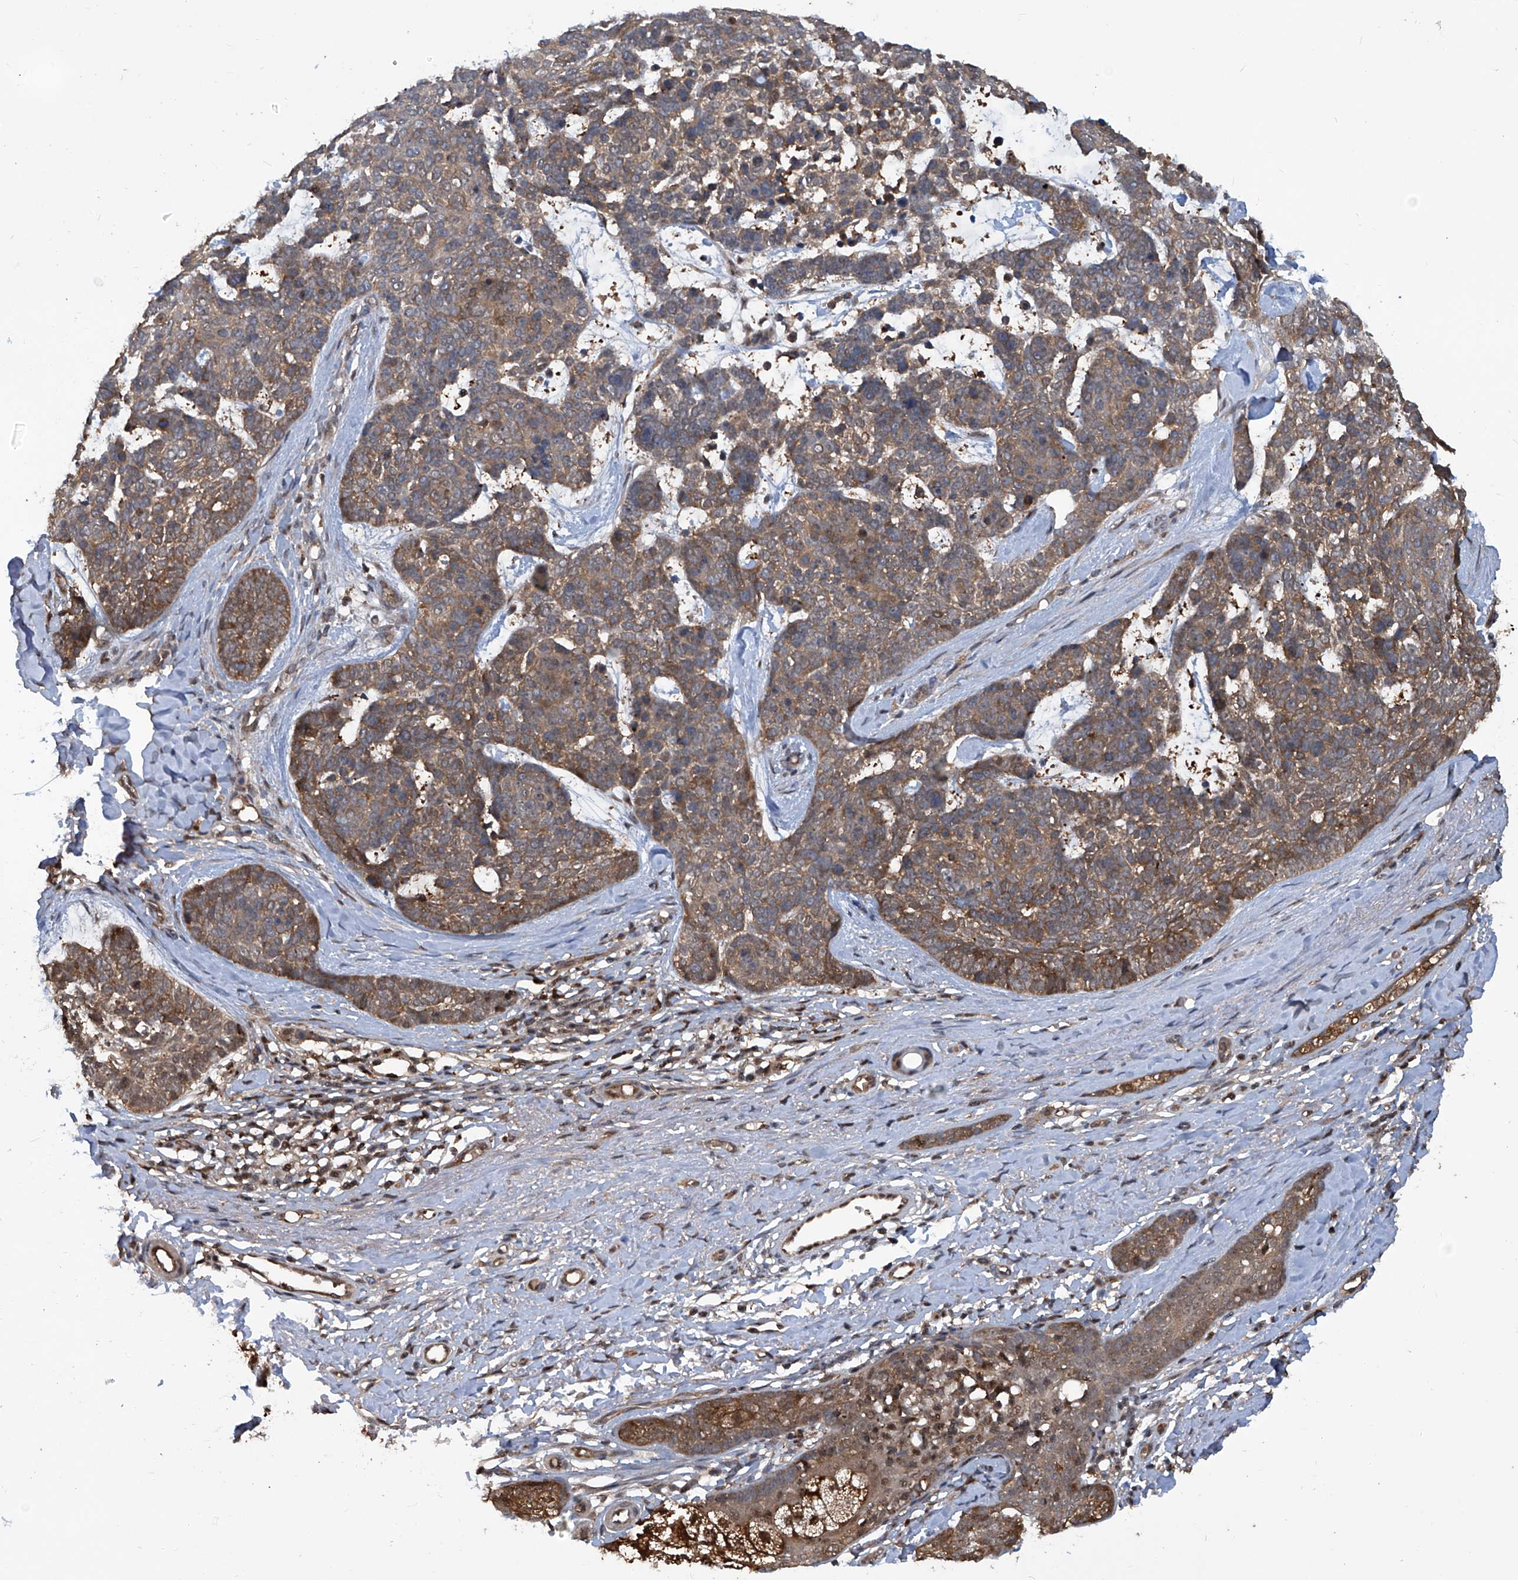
{"staining": {"intensity": "moderate", "quantity": ">75%", "location": "cytoplasmic/membranous"}, "tissue": "skin cancer", "cell_type": "Tumor cells", "image_type": "cancer", "snomed": [{"axis": "morphology", "description": "Basal cell carcinoma"}, {"axis": "topography", "description": "Skin"}], "caption": "Immunohistochemical staining of skin cancer shows moderate cytoplasmic/membranous protein staining in about >75% of tumor cells.", "gene": "PSMB1", "patient": {"sex": "female", "age": 81}}